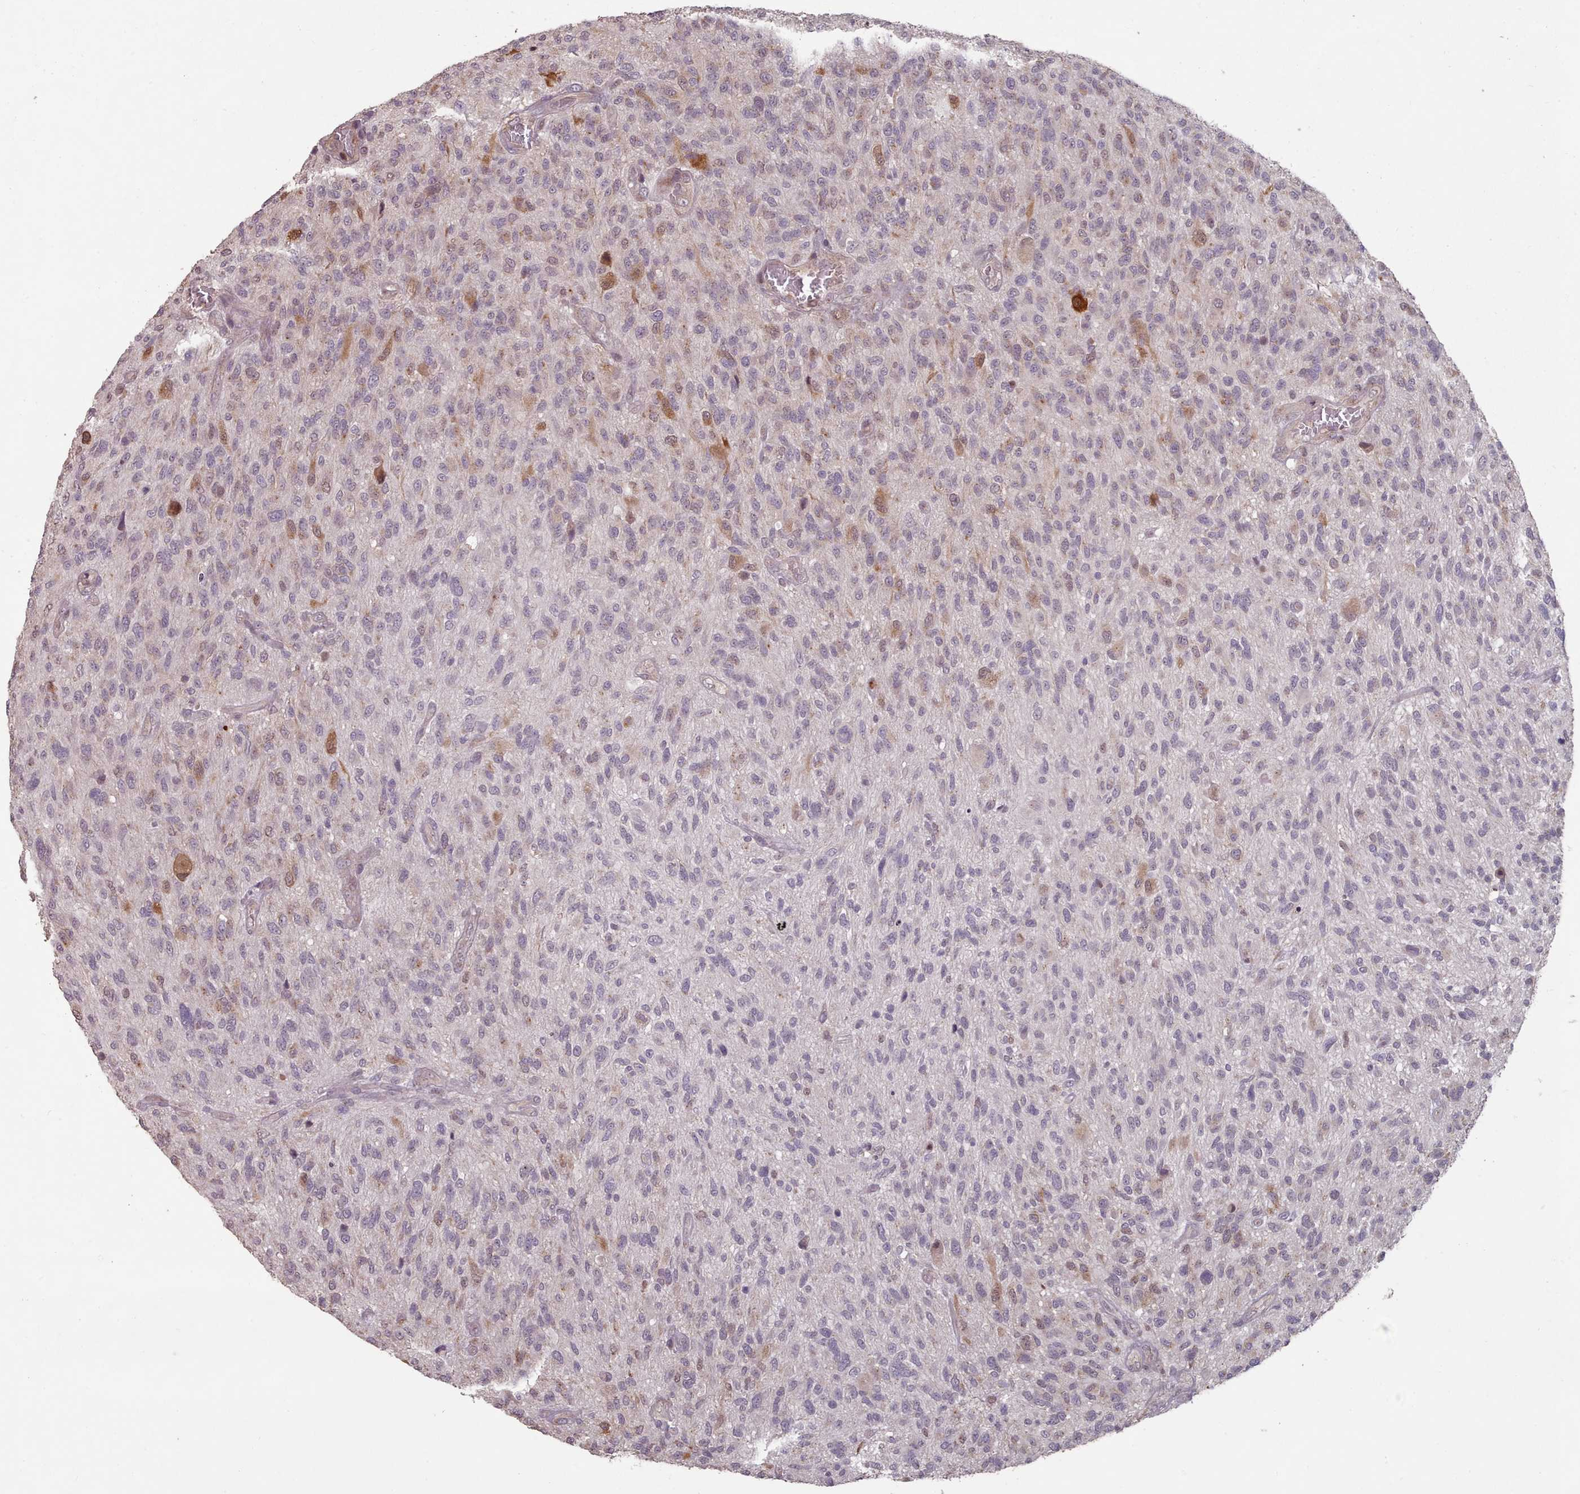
{"staining": {"intensity": "moderate", "quantity": "<25%", "location": "cytoplasmic/membranous,nuclear"}, "tissue": "glioma", "cell_type": "Tumor cells", "image_type": "cancer", "snomed": [{"axis": "morphology", "description": "Glioma, malignant, High grade"}, {"axis": "topography", "description": "Brain"}], "caption": "Malignant glioma (high-grade) stained with DAB (3,3'-diaminobenzidine) immunohistochemistry displays low levels of moderate cytoplasmic/membranous and nuclear expression in about <25% of tumor cells.", "gene": "ERCC6L", "patient": {"sex": "male", "age": 47}}